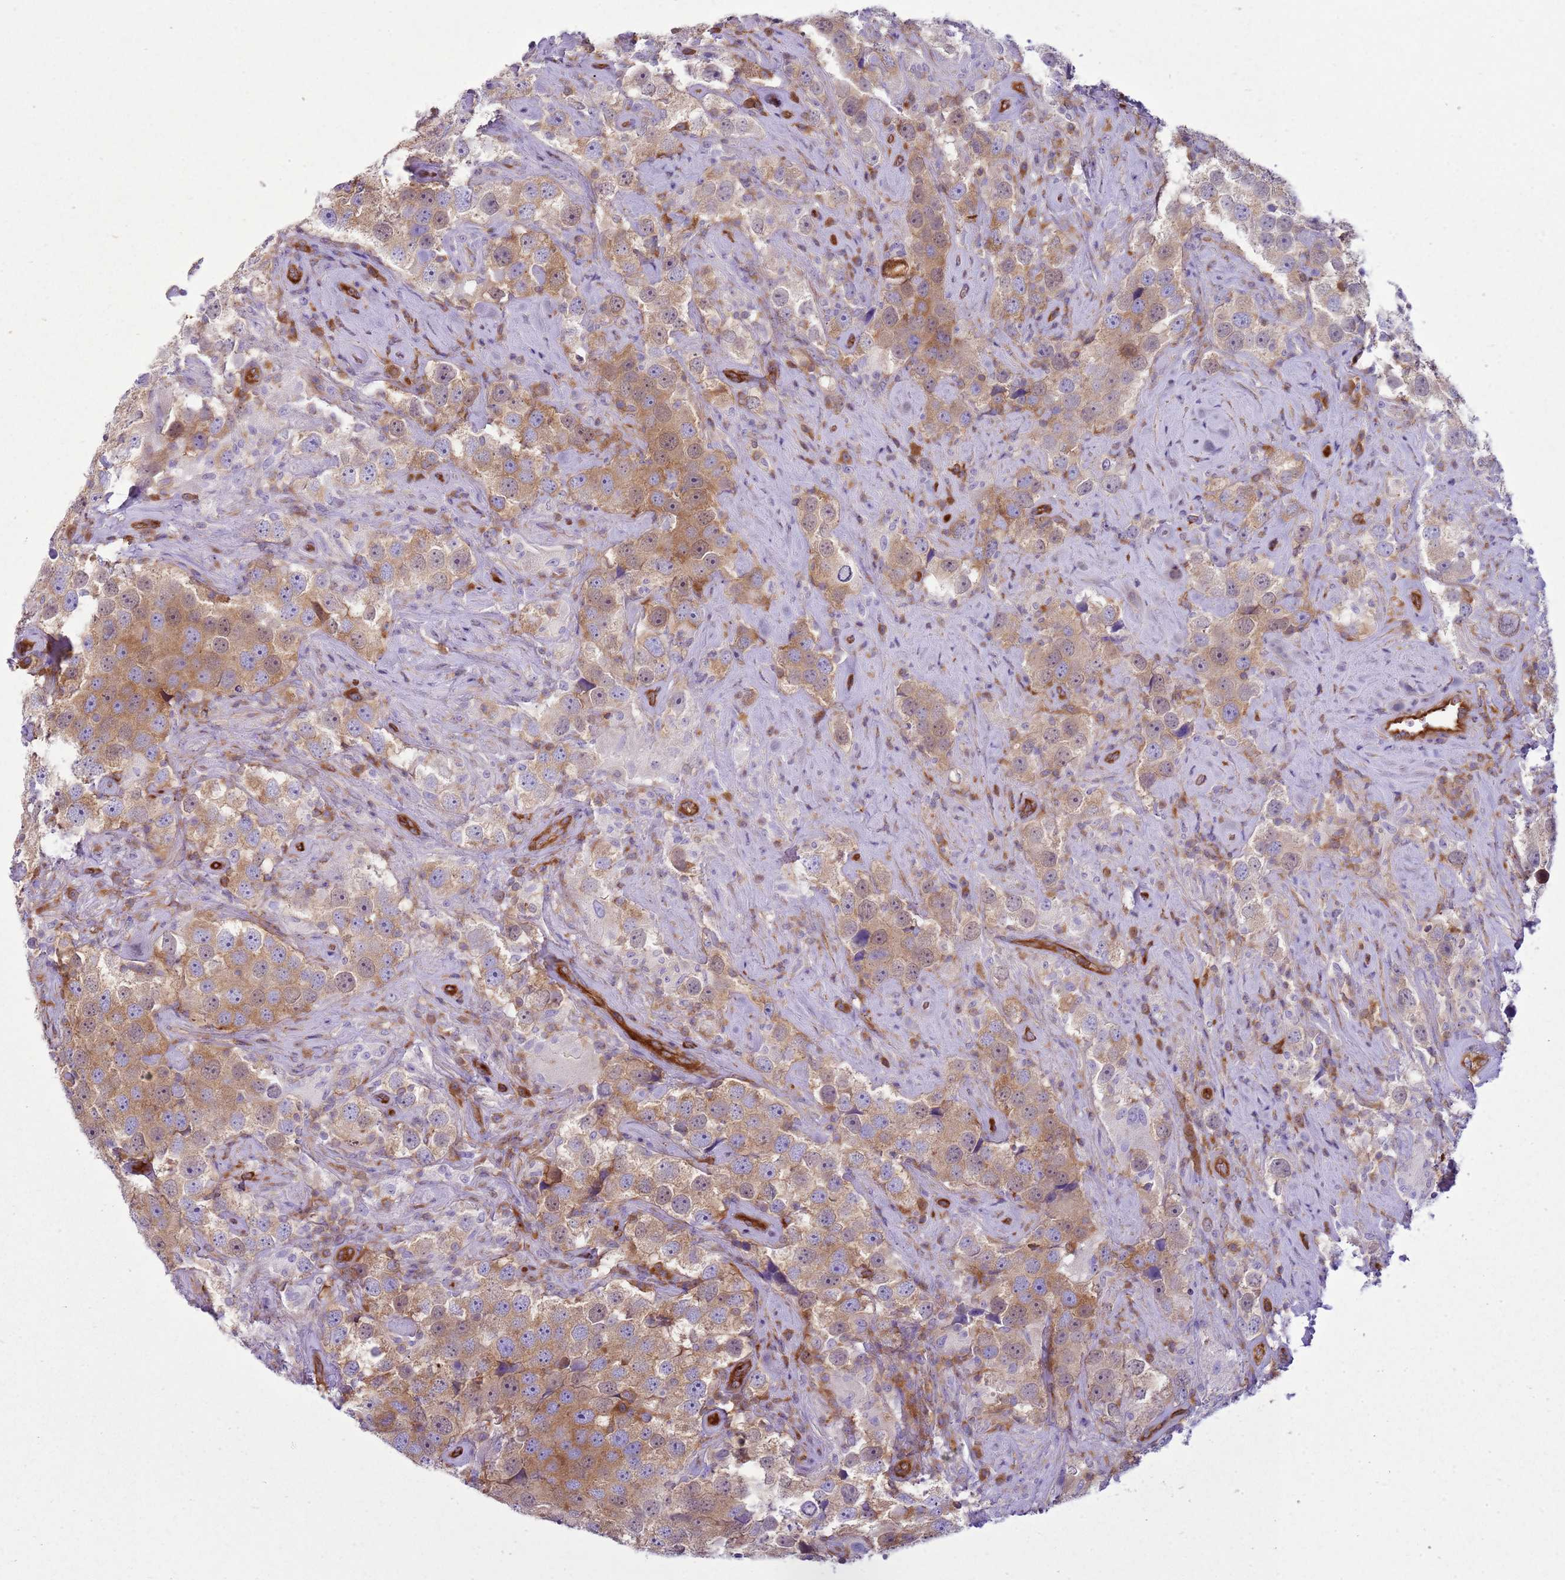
{"staining": {"intensity": "moderate", "quantity": ">75%", "location": "cytoplasmic/membranous"}, "tissue": "testis cancer", "cell_type": "Tumor cells", "image_type": "cancer", "snomed": [{"axis": "morphology", "description": "Seminoma, NOS"}, {"axis": "topography", "description": "Testis"}], "caption": "A micrograph showing moderate cytoplasmic/membranous positivity in approximately >75% of tumor cells in testis cancer (seminoma), as visualized by brown immunohistochemical staining.", "gene": "SNX21", "patient": {"sex": "male", "age": 49}}